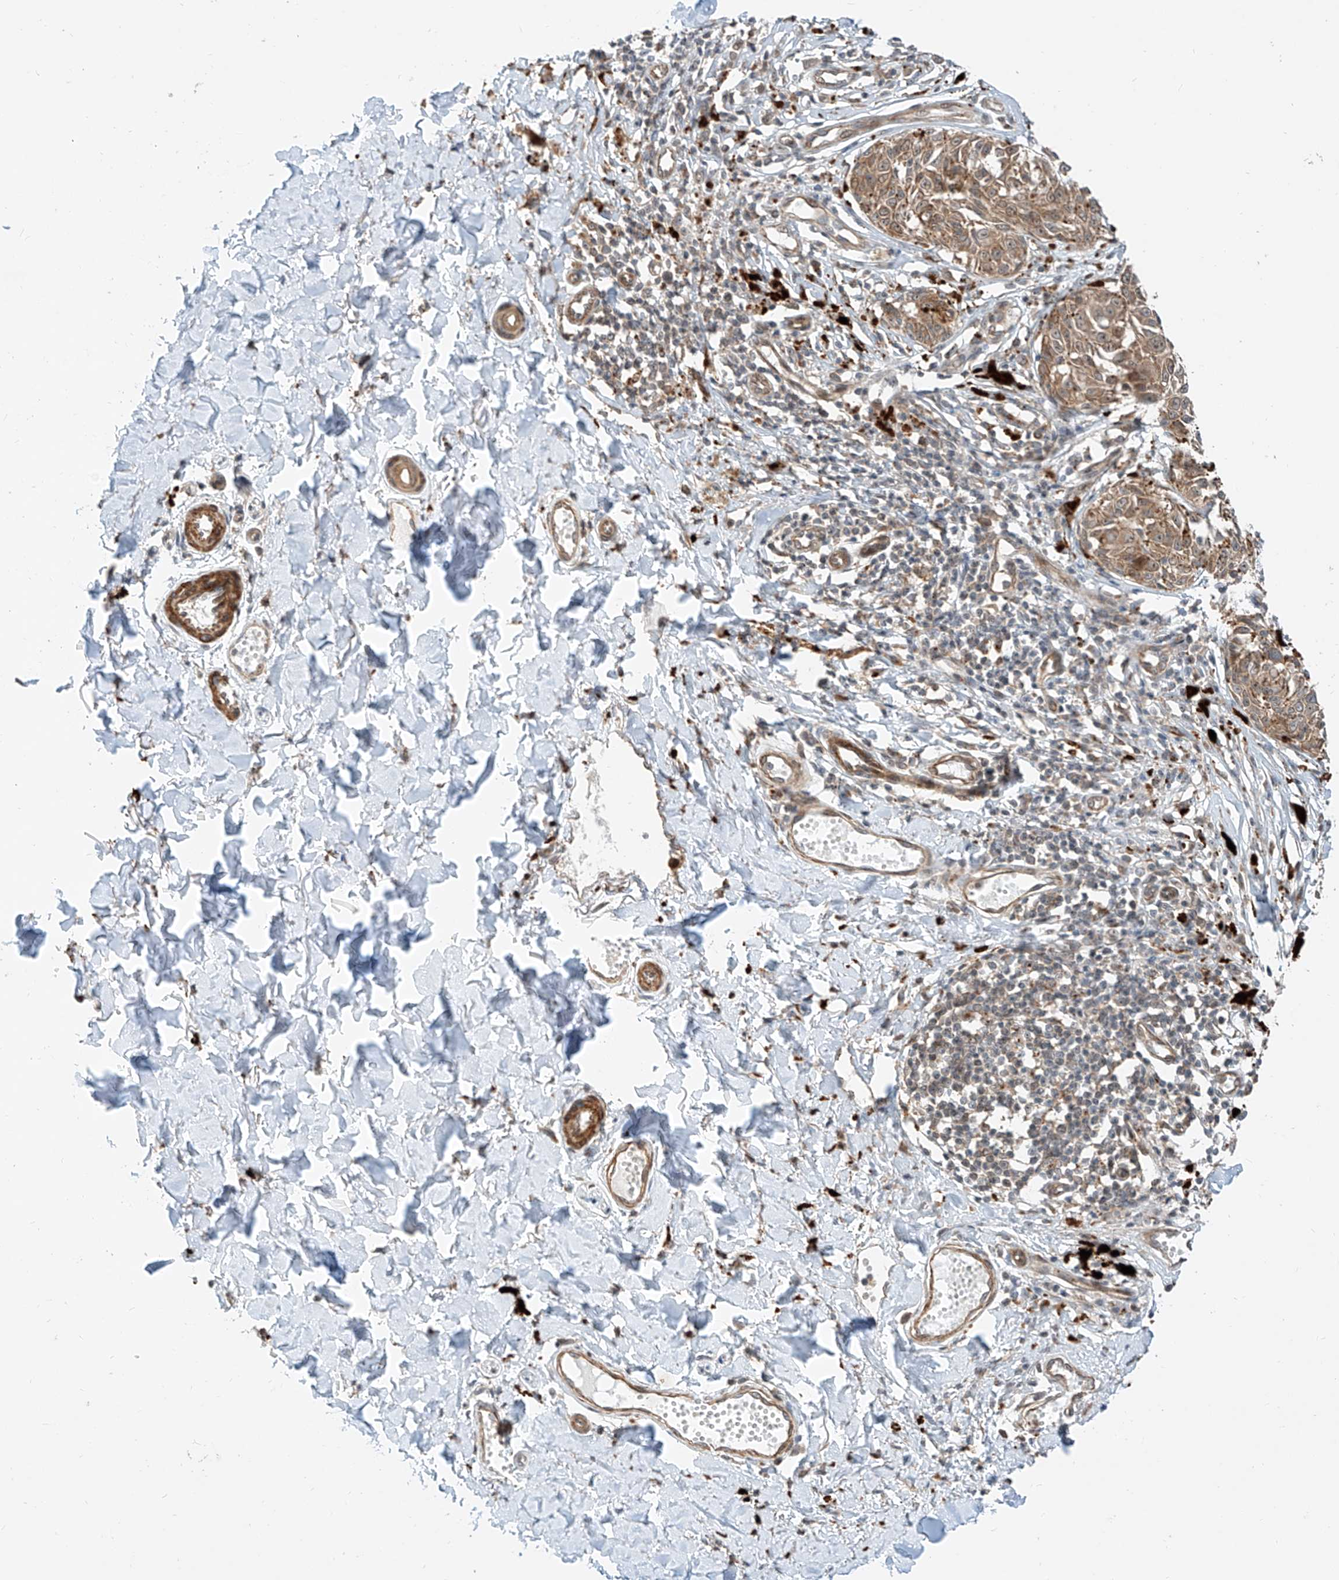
{"staining": {"intensity": "moderate", "quantity": ">75%", "location": "cytoplasmic/membranous"}, "tissue": "melanoma", "cell_type": "Tumor cells", "image_type": "cancer", "snomed": [{"axis": "morphology", "description": "Malignant melanoma, NOS"}, {"axis": "topography", "description": "Skin"}], "caption": "Melanoma tissue displays moderate cytoplasmic/membranous staining in about >75% of tumor cells (Stains: DAB (3,3'-diaminobenzidine) in brown, nuclei in blue, Microscopy: brightfield microscopy at high magnification).", "gene": "CPAMD8", "patient": {"sex": "male", "age": 53}}